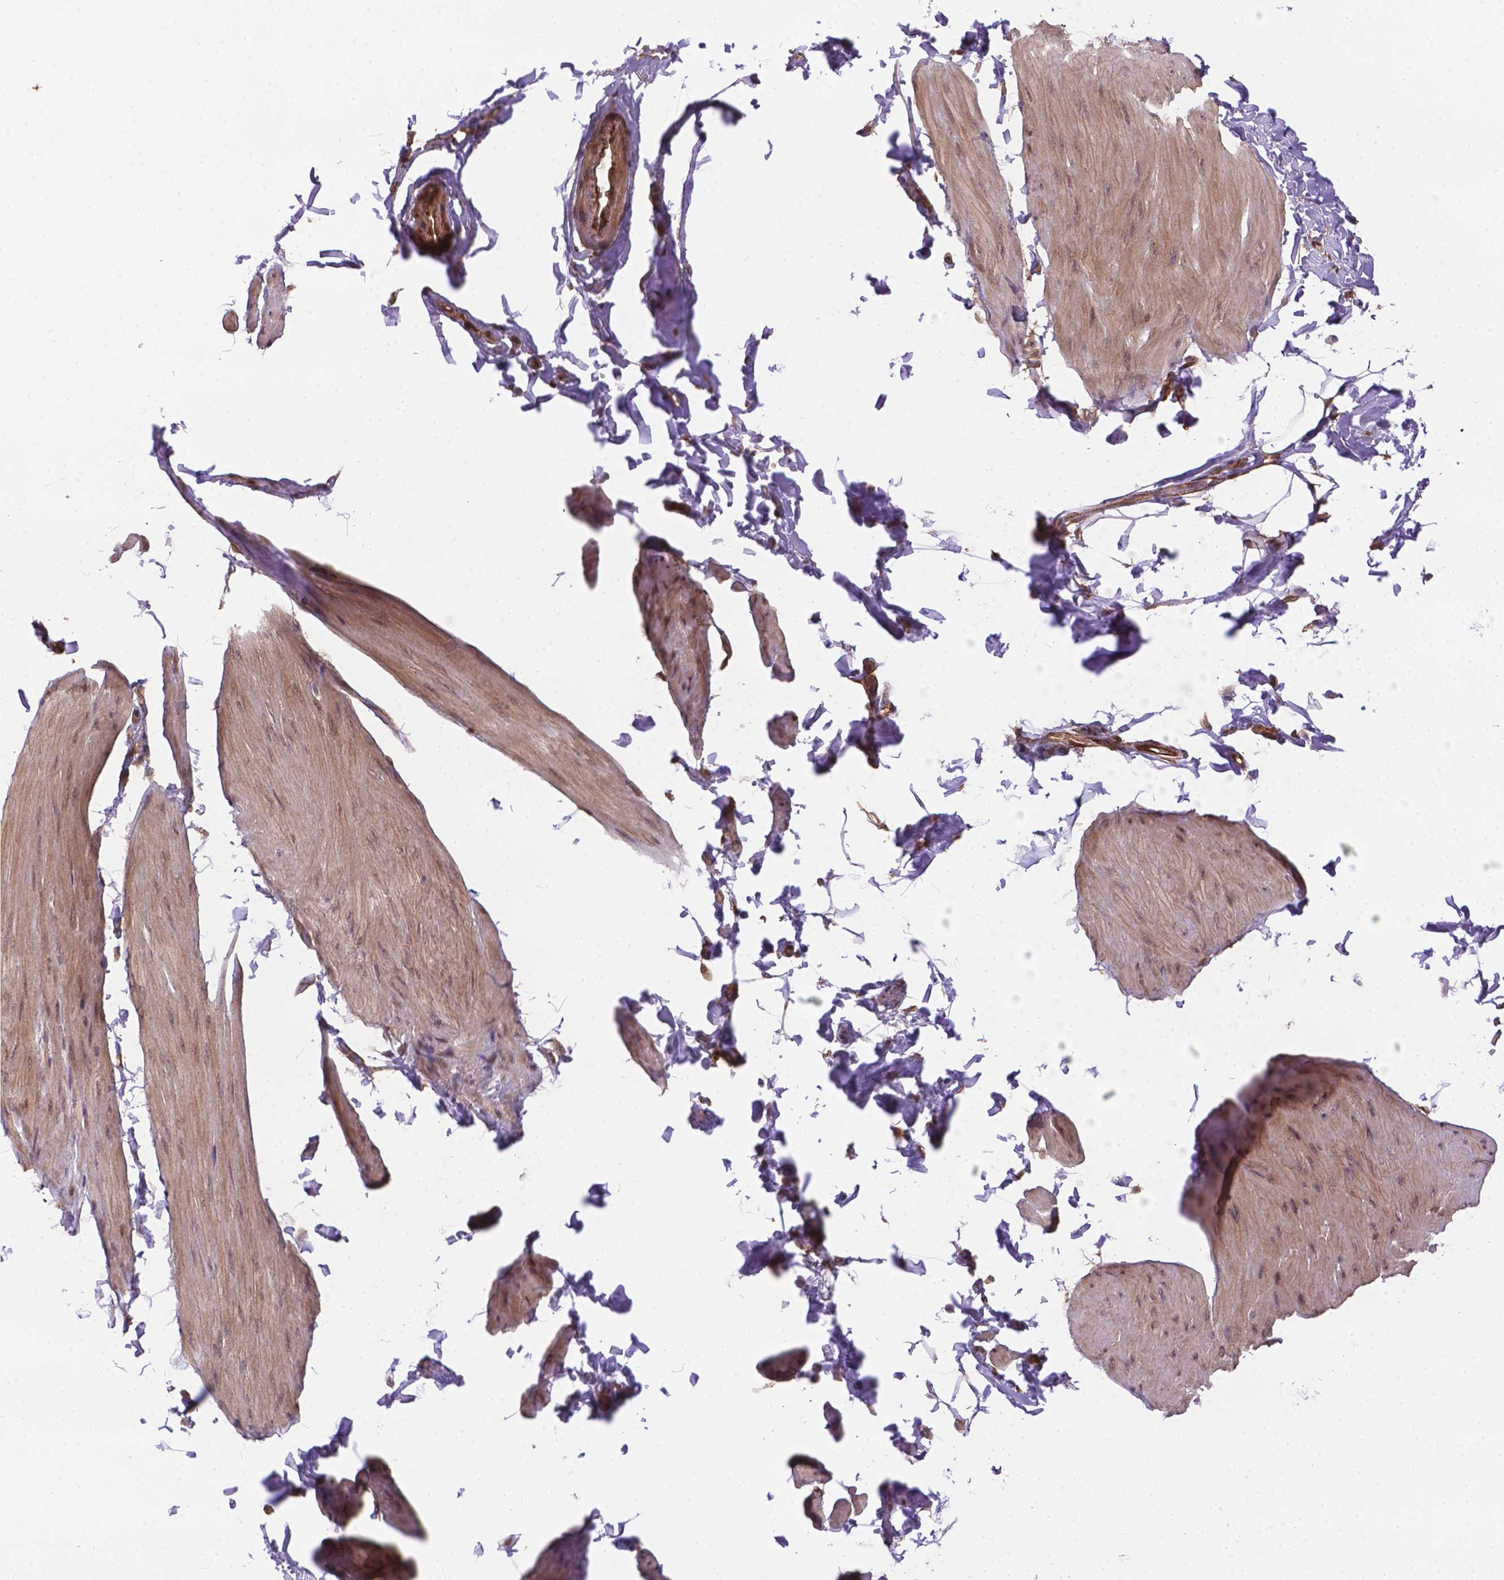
{"staining": {"intensity": "weak", "quantity": ">75%", "location": "cytoplasmic/membranous,nuclear"}, "tissue": "smooth muscle", "cell_type": "Smooth muscle cells", "image_type": "normal", "snomed": [{"axis": "morphology", "description": "Normal tissue, NOS"}, {"axis": "topography", "description": "Adipose tissue"}, {"axis": "topography", "description": "Smooth muscle"}, {"axis": "topography", "description": "Peripheral nerve tissue"}], "caption": "Weak cytoplasmic/membranous,nuclear positivity for a protein is identified in about >75% of smooth muscle cells of benign smooth muscle using immunohistochemistry (IHC).", "gene": "YAP1", "patient": {"sex": "male", "age": 83}}